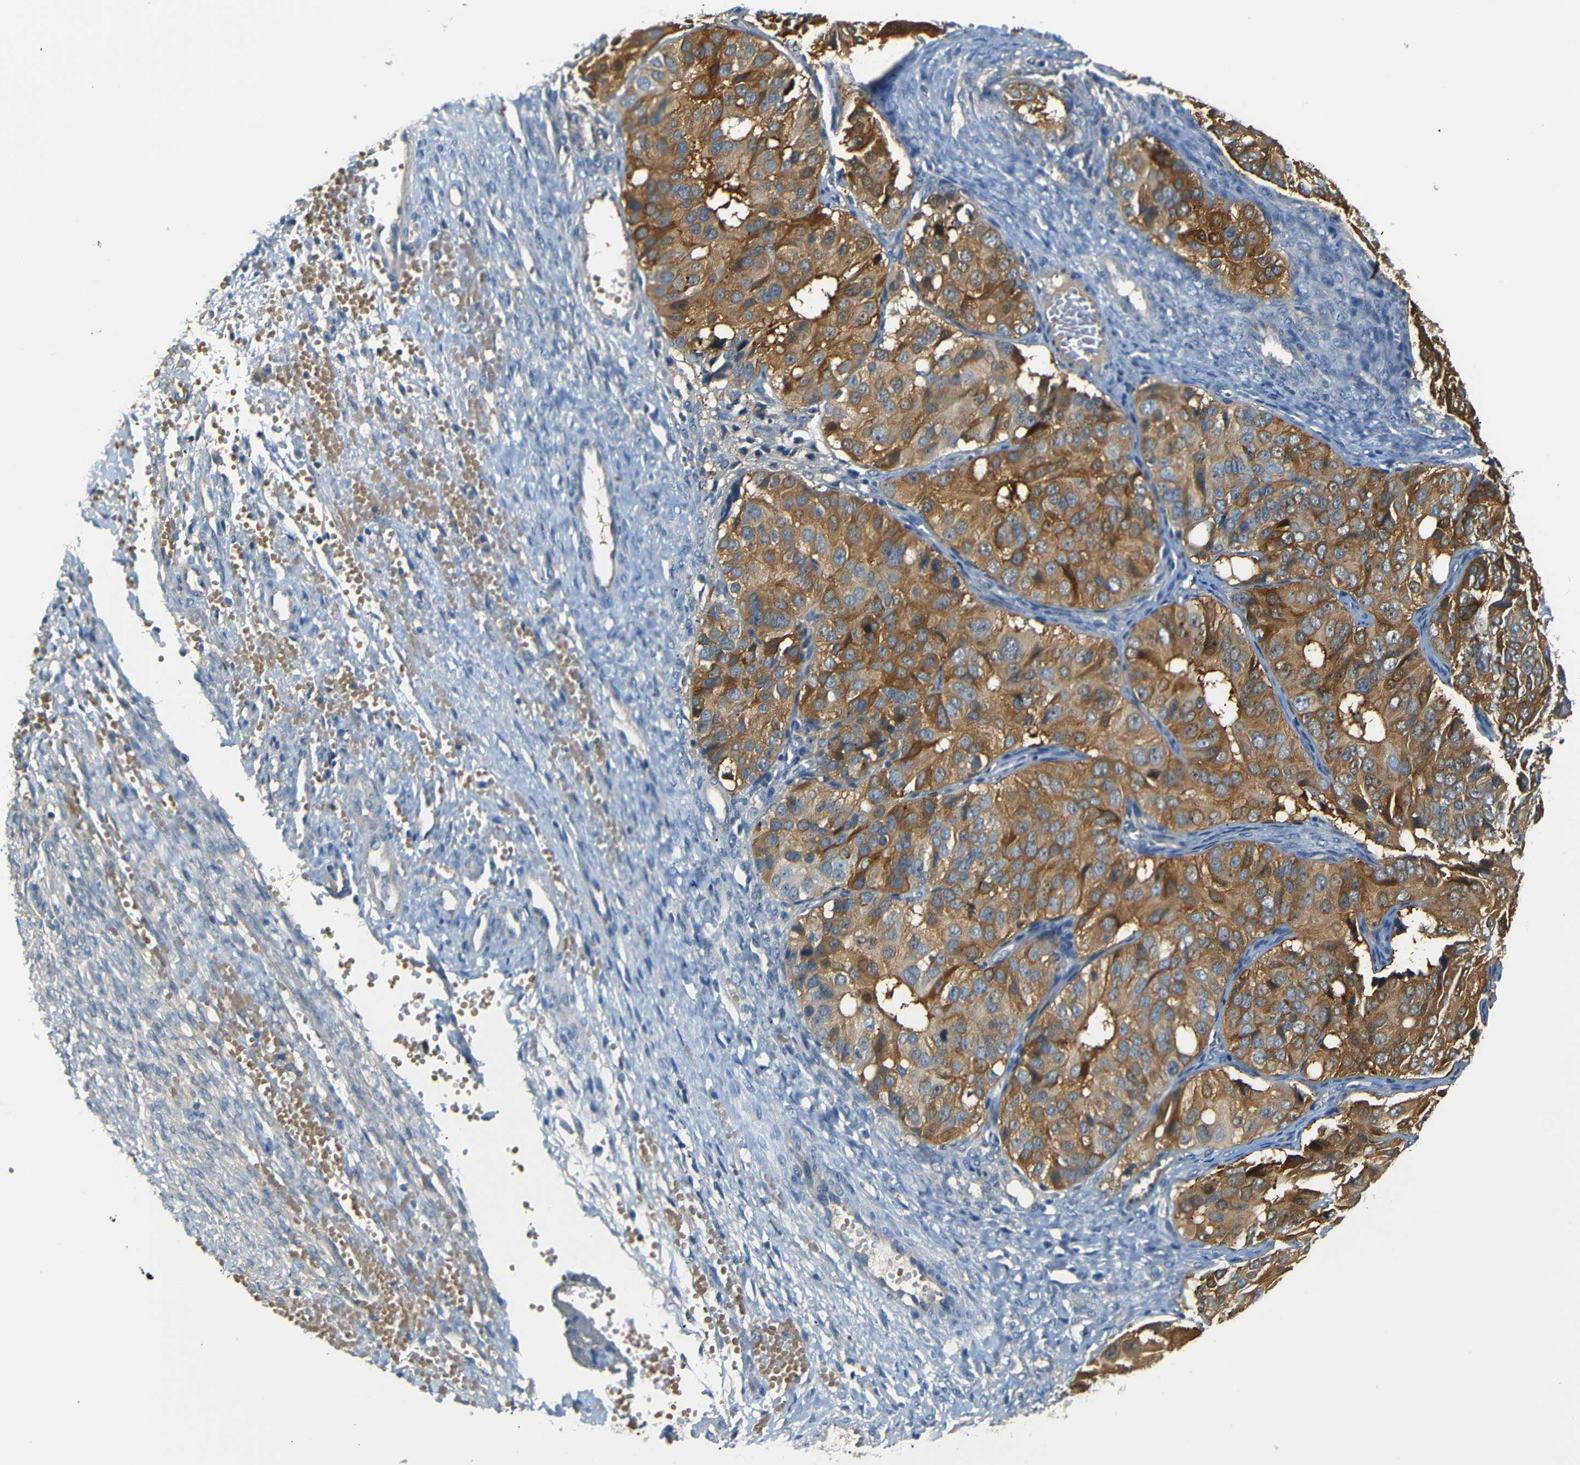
{"staining": {"intensity": "moderate", "quantity": ">75%", "location": "cytoplasmic/membranous"}, "tissue": "ovarian cancer", "cell_type": "Tumor cells", "image_type": "cancer", "snomed": [{"axis": "morphology", "description": "Carcinoma, endometroid"}, {"axis": "topography", "description": "Ovary"}], "caption": "Brown immunohistochemical staining in endometroid carcinoma (ovarian) demonstrates moderate cytoplasmic/membranous expression in approximately >75% of tumor cells. (IHC, brightfield microscopy, high magnification).", "gene": "SFN", "patient": {"sex": "female", "age": 51}}